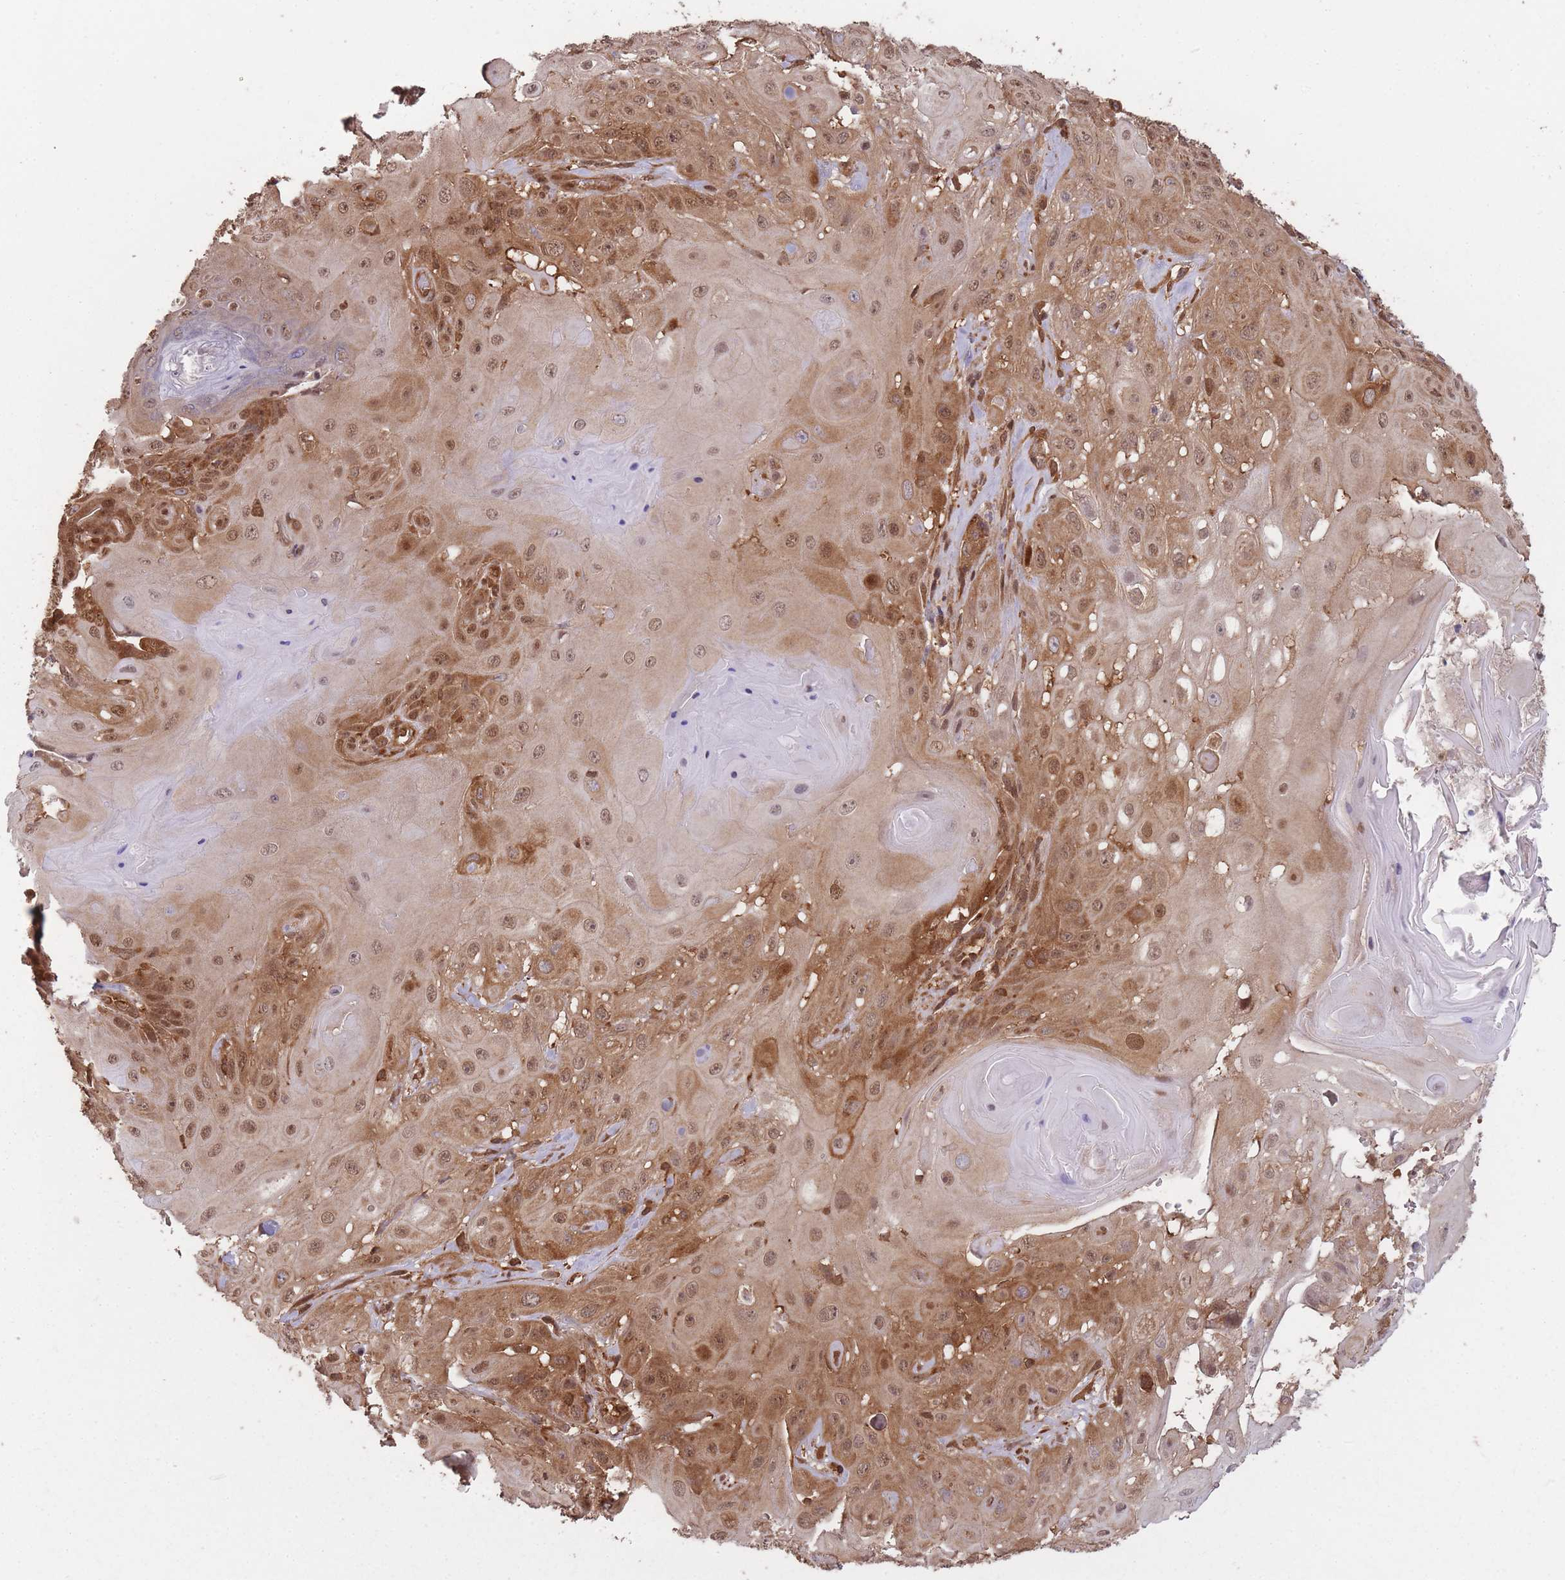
{"staining": {"intensity": "moderate", "quantity": ">75%", "location": "cytoplasmic/membranous,nuclear"}, "tissue": "skin cancer", "cell_type": "Tumor cells", "image_type": "cancer", "snomed": [{"axis": "morphology", "description": "Normal tissue, NOS"}, {"axis": "morphology", "description": "Squamous cell carcinoma, NOS"}, {"axis": "topography", "description": "Skin"}, {"axis": "topography", "description": "Cartilage tissue"}], "caption": "This is a micrograph of immunohistochemistry (IHC) staining of skin squamous cell carcinoma, which shows moderate staining in the cytoplasmic/membranous and nuclear of tumor cells.", "gene": "PPP6R3", "patient": {"sex": "female", "age": 79}}